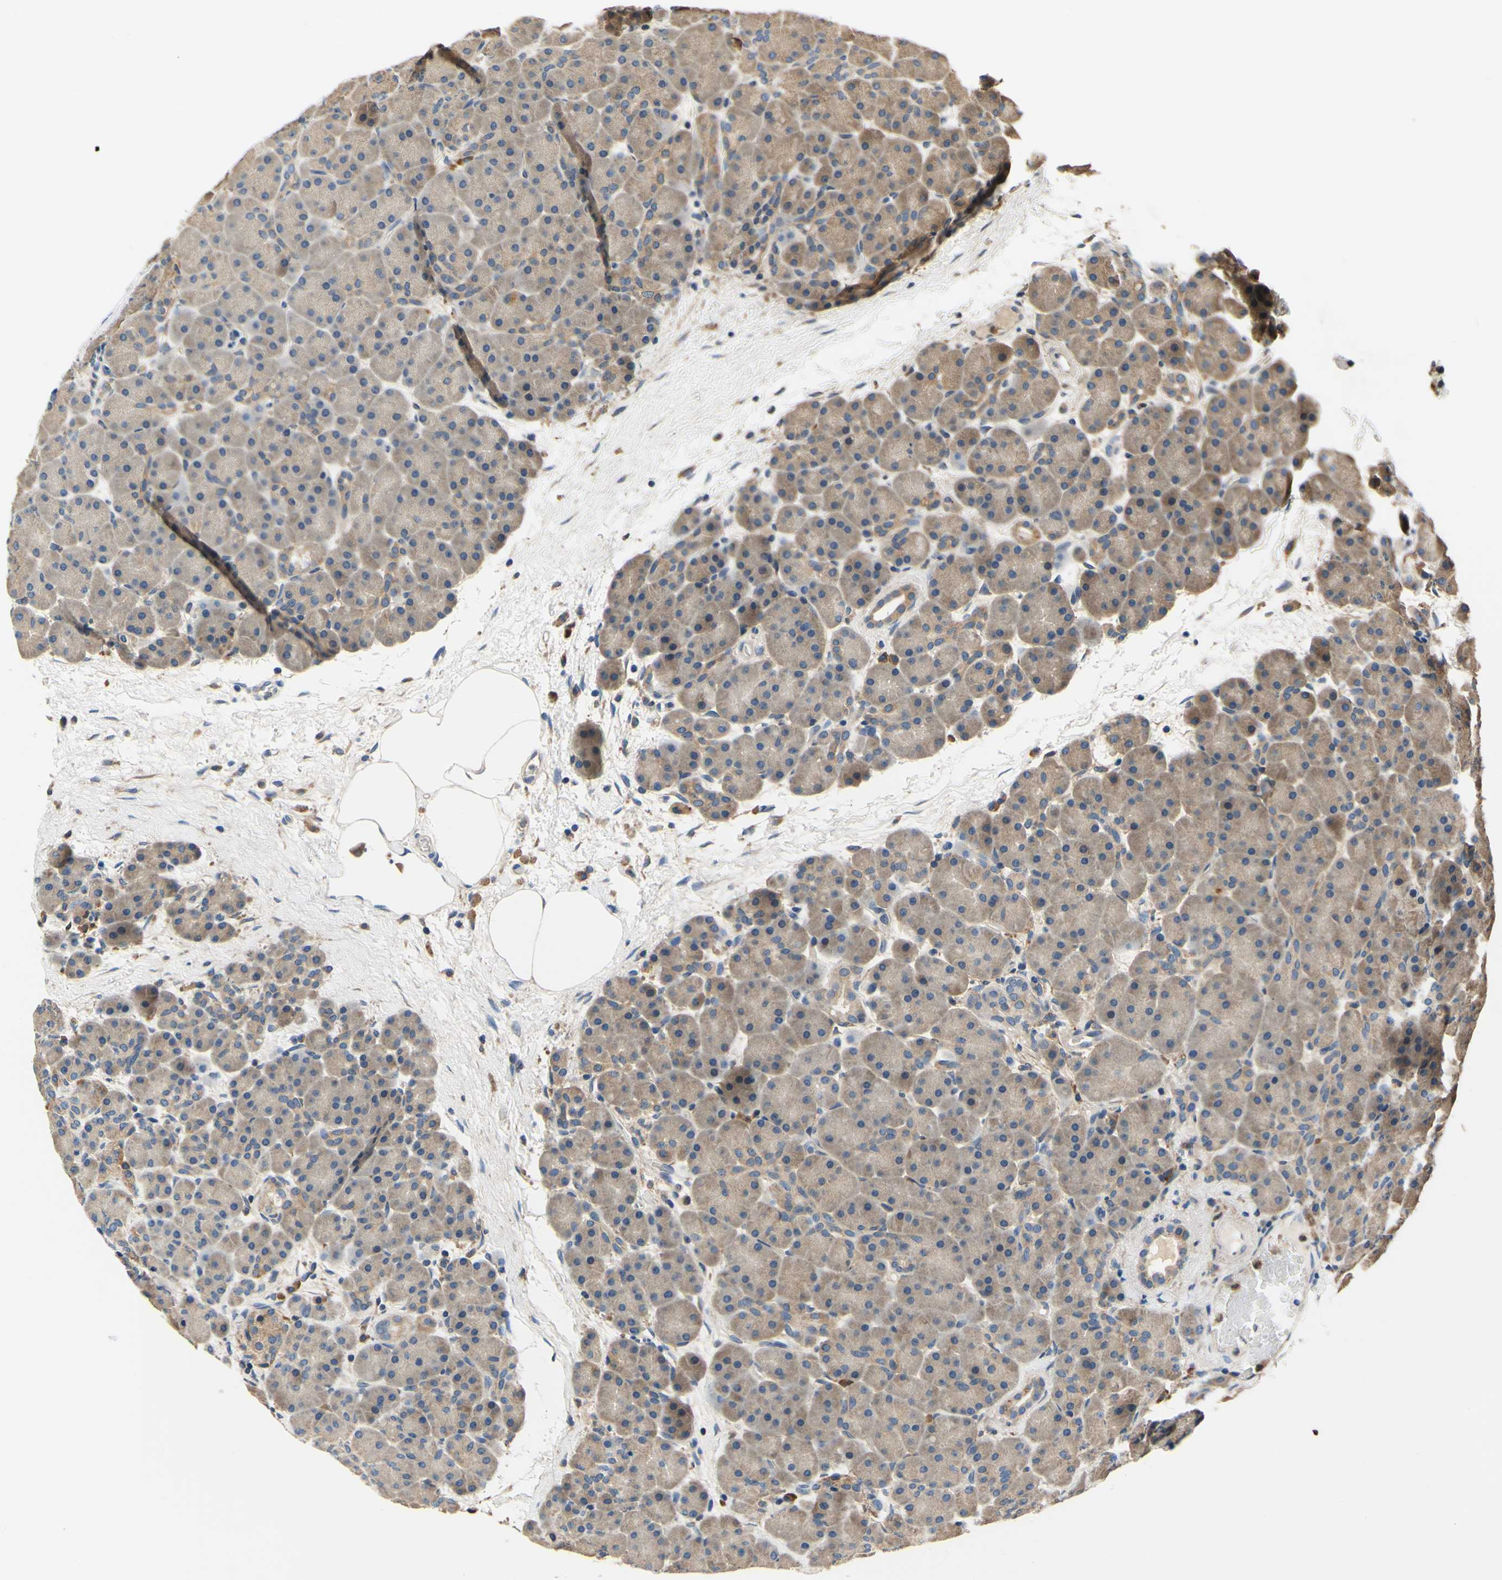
{"staining": {"intensity": "weak", "quantity": "25%-75%", "location": "cytoplasmic/membranous"}, "tissue": "pancreas", "cell_type": "Exocrine glandular cells", "image_type": "normal", "snomed": [{"axis": "morphology", "description": "Normal tissue, NOS"}, {"axis": "topography", "description": "Pancreas"}], "caption": "Approximately 25%-75% of exocrine glandular cells in unremarkable human pancreas show weak cytoplasmic/membranous protein positivity as visualized by brown immunohistochemical staining.", "gene": "PLA2G4A", "patient": {"sex": "male", "age": 66}}